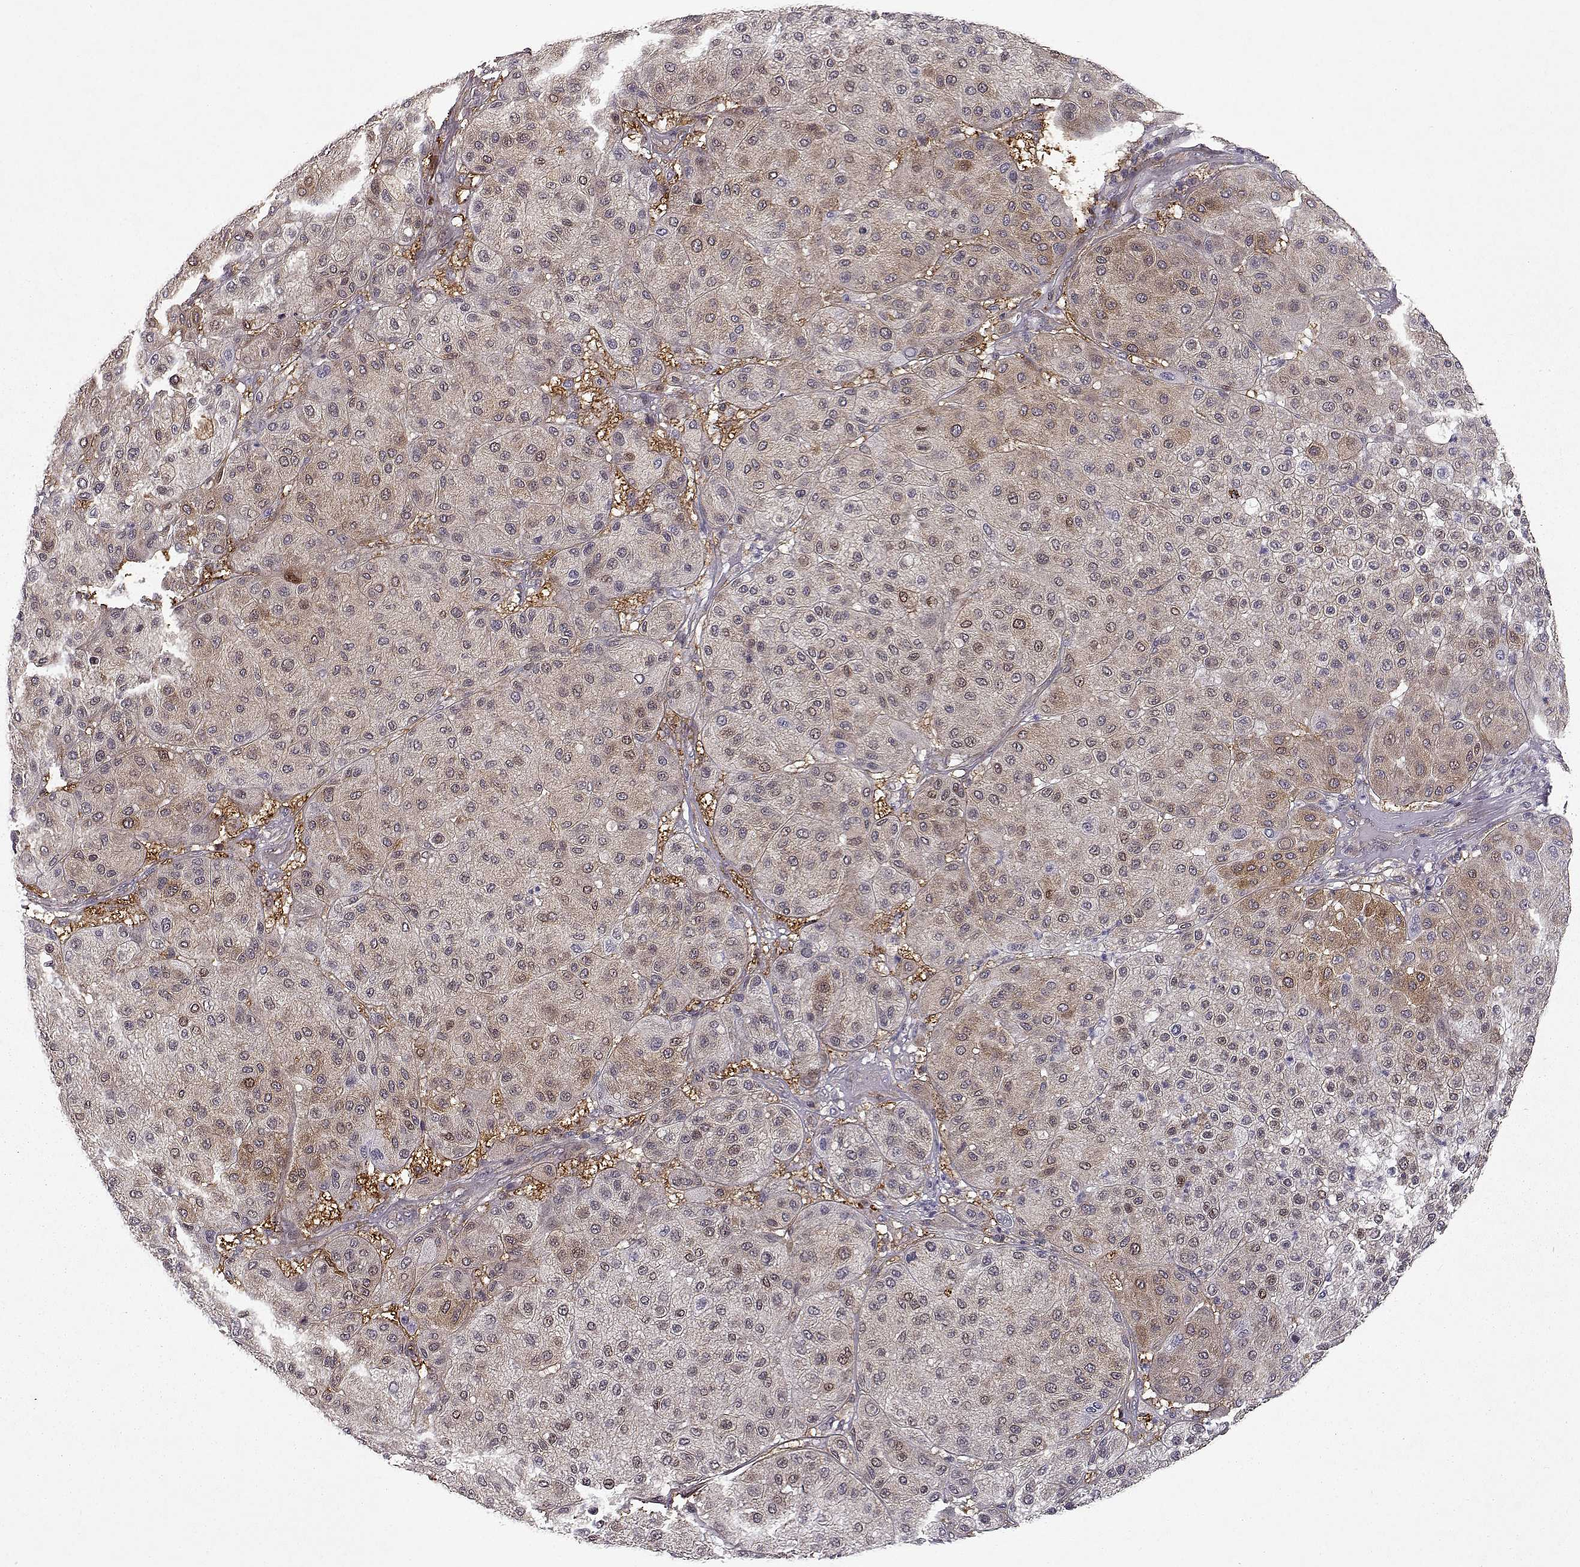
{"staining": {"intensity": "moderate", "quantity": "<25%", "location": "cytoplasmic/membranous"}, "tissue": "melanoma", "cell_type": "Tumor cells", "image_type": "cancer", "snomed": [{"axis": "morphology", "description": "Malignant melanoma, Metastatic site"}, {"axis": "topography", "description": "Smooth muscle"}], "caption": "Immunohistochemical staining of melanoma exhibits low levels of moderate cytoplasmic/membranous protein positivity in about <25% of tumor cells. The staining is performed using DAB (3,3'-diaminobenzidine) brown chromogen to label protein expression. The nuclei are counter-stained blue using hematoxylin.", "gene": "RANBP1", "patient": {"sex": "male", "age": 41}}